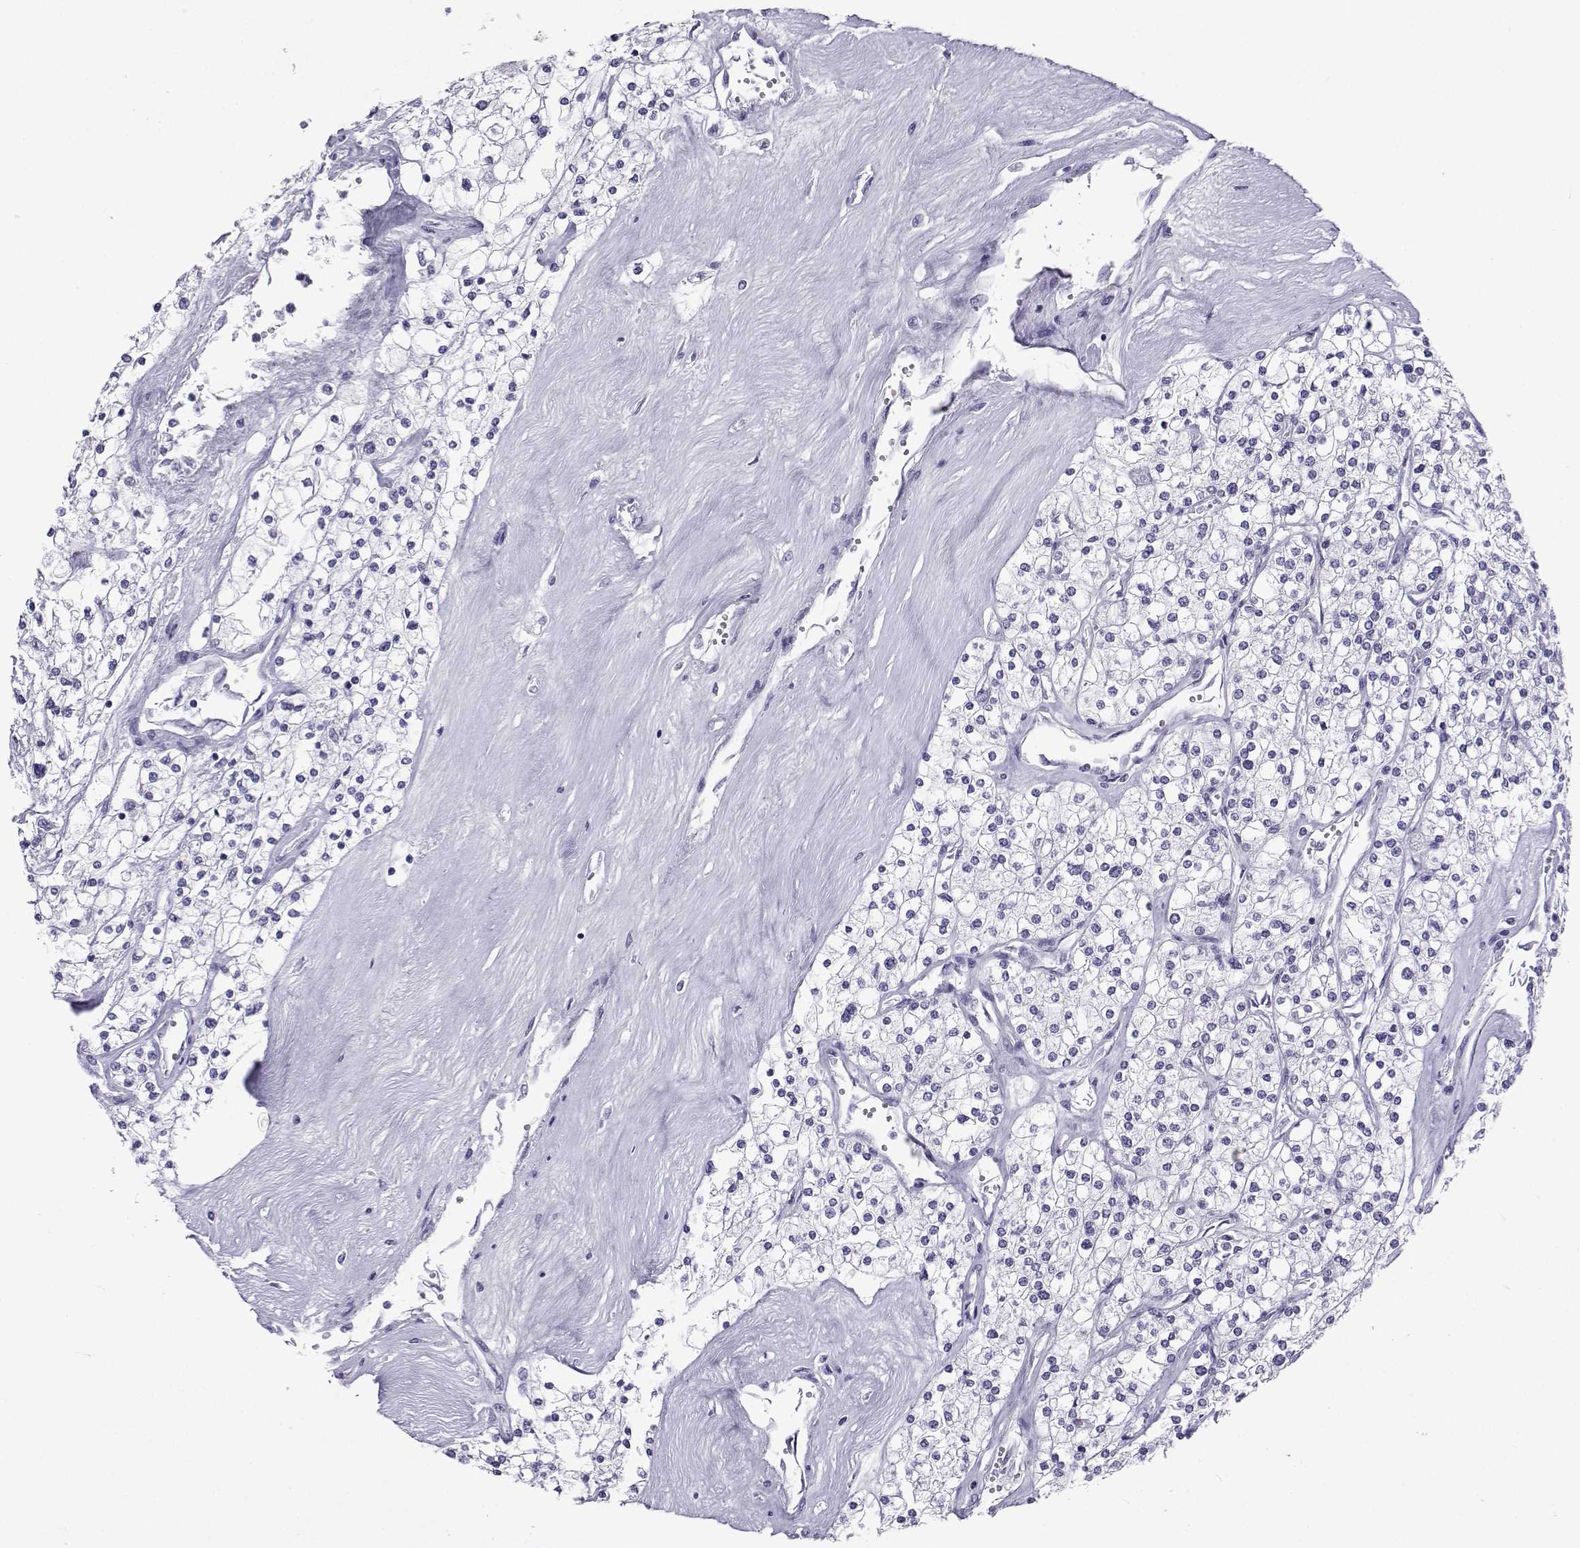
{"staining": {"intensity": "negative", "quantity": "none", "location": "none"}, "tissue": "renal cancer", "cell_type": "Tumor cells", "image_type": "cancer", "snomed": [{"axis": "morphology", "description": "Adenocarcinoma, NOS"}, {"axis": "topography", "description": "Kidney"}], "caption": "A high-resolution micrograph shows immunohistochemistry staining of renal adenocarcinoma, which reveals no significant staining in tumor cells.", "gene": "ACTL7A", "patient": {"sex": "male", "age": 80}}